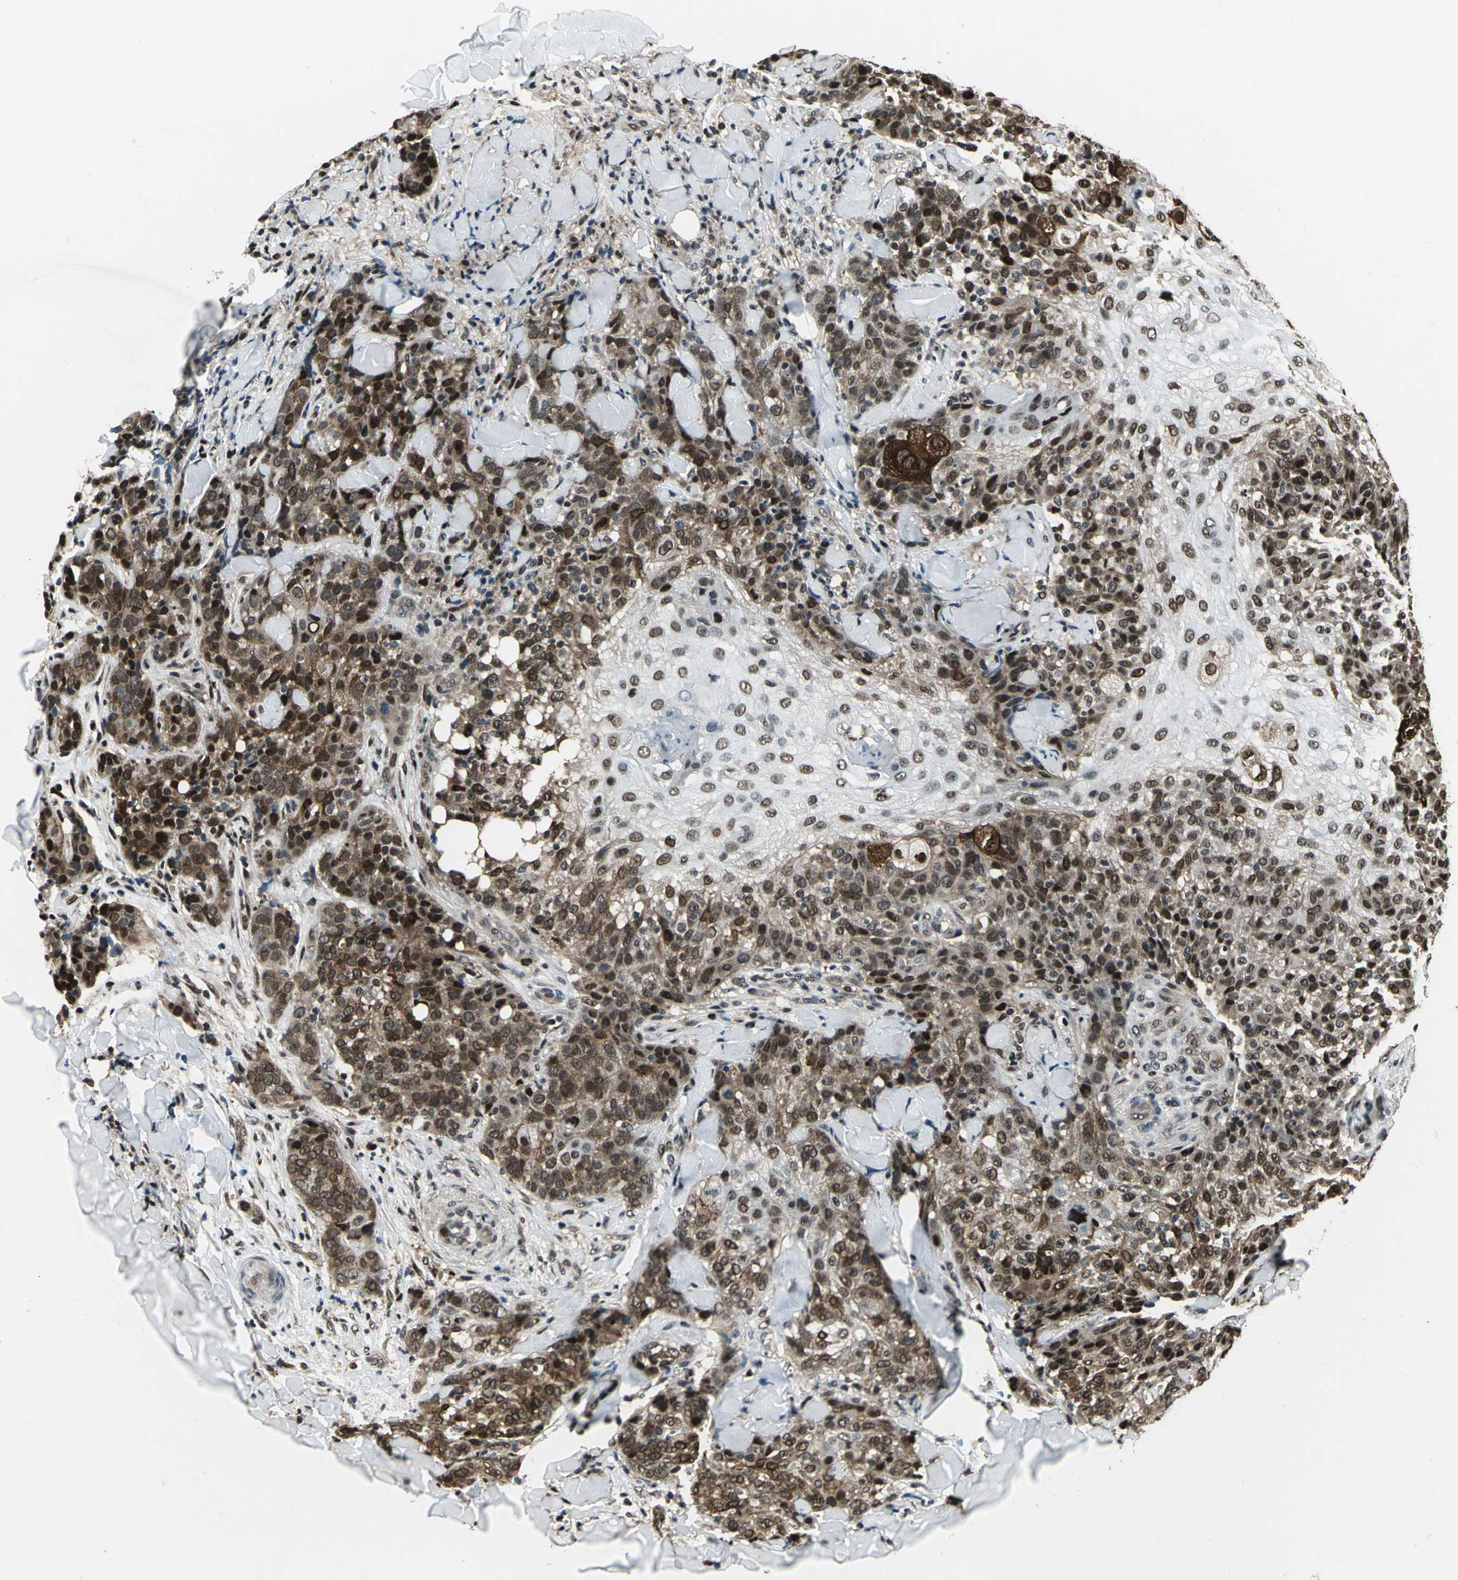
{"staining": {"intensity": "moderate", "quantity": ">75%", "location": "nuclear"}, "tissue": "skin cancer", "cell_type": "Tumor cells", "image_type": "cancer", "snomed": [{"axis": "morphology", "description": "Normal tissue, NOS"}, {"axis": "morphology", "description": "Squamous cell carcinoma, NOS"}, {"axis": "topography", "description": "Skin"}], "caption": "IHC (DAB) staining of human skin squamous cell carcinoma demonstrates moderate nuclear protein expression in about >75% of tumor cells.", "gene": "MIS18BP1", "patient": {"sex": "female", "age": 83}}